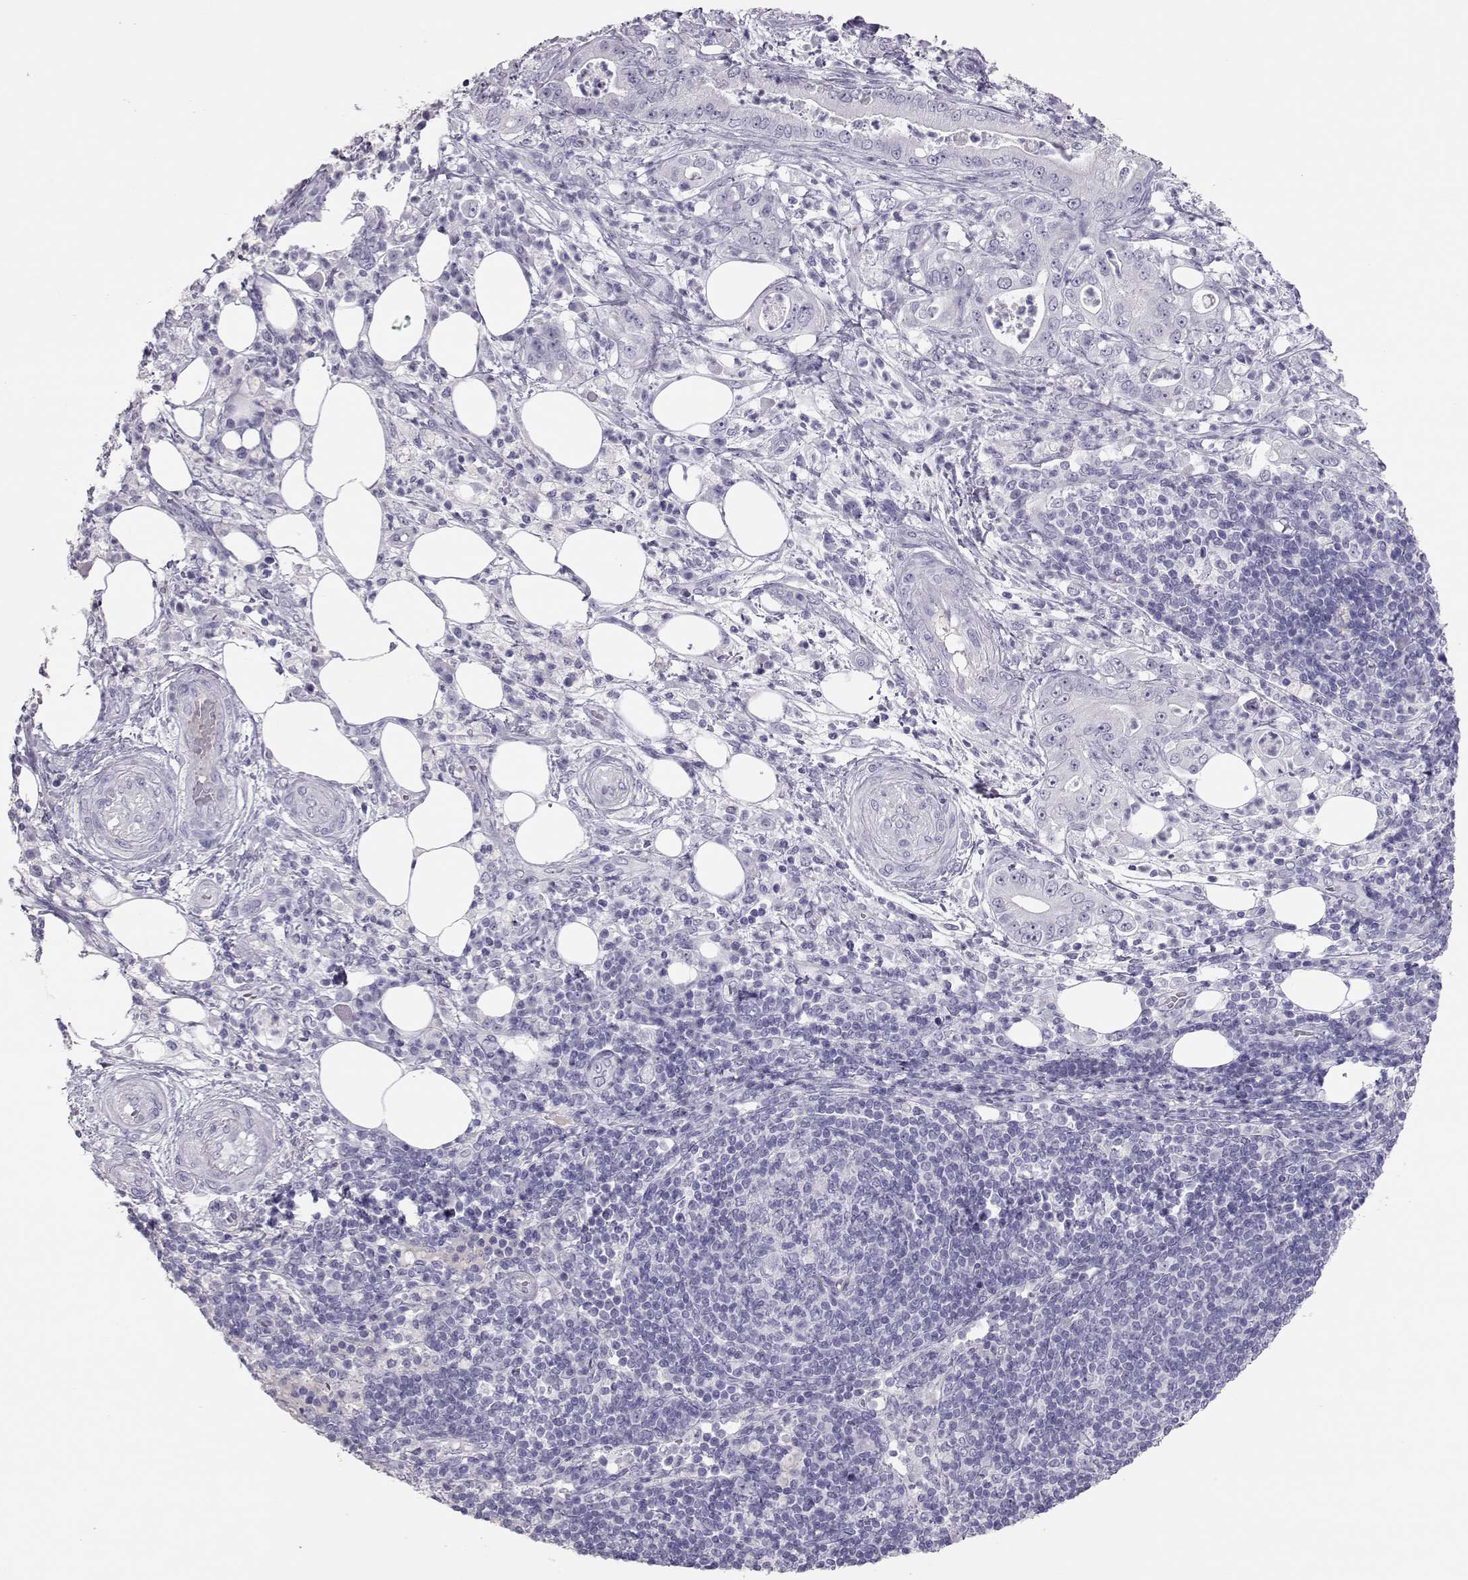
{"staining": {"intensity": "negative", "quantity": "none", "location": "none"}, "tissue": "pancreatic cancer", "cell_type": "Tumor cells", "image_type": "cancer", "snomed": [{"axis": "morphology", "description": "Adenocarcinoma, NOS"}, {"axis": "topography", "description": "Pancreas"}], "caption": "Tumor cells are negative for protein expression in human pancreatic adenocarcinoma.", "gene": "PMCH", "patient": {"sex": "male", "age": 71}}